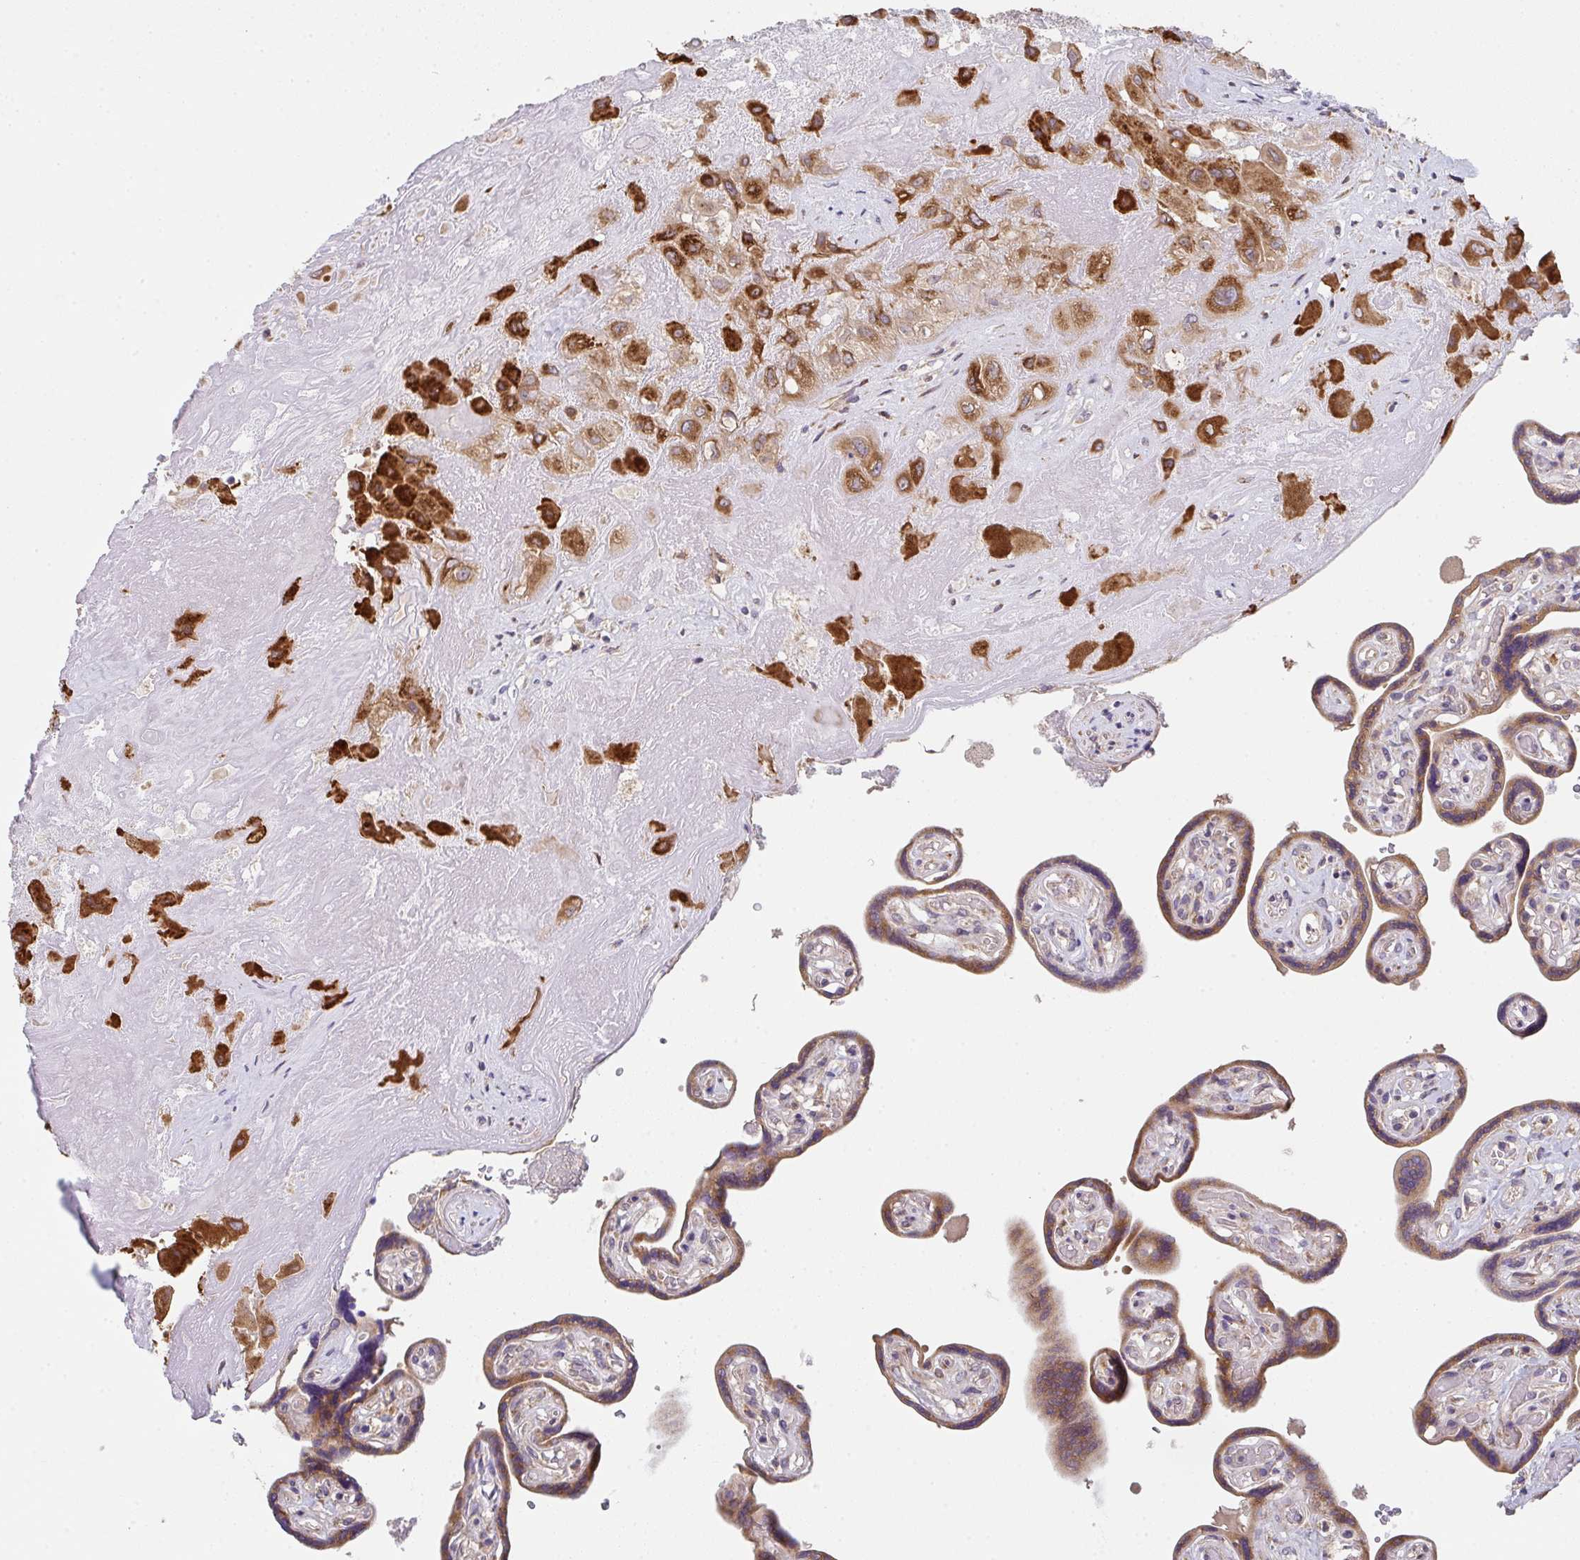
{"staining": {"intensity": "strong", "quantity": ">75%", "location": "cytoplasmic/membranous"}, "tissue": "placenta", "cell_type": "Decidual cells", "image_type": "normal", "snomed": [{"axis": "morphology", "description": "Normal tissue, NOS"}, {"axis": "topography", "description": "Placenta"}], "caption": "Immunohistochemical staining of normal human placenta reveals strong cytoplasmic/membranous protein positivity in about >75% of decidual cells.", "gene": "TSPAN31", "patient": {"sex": "female", "age": 32}}